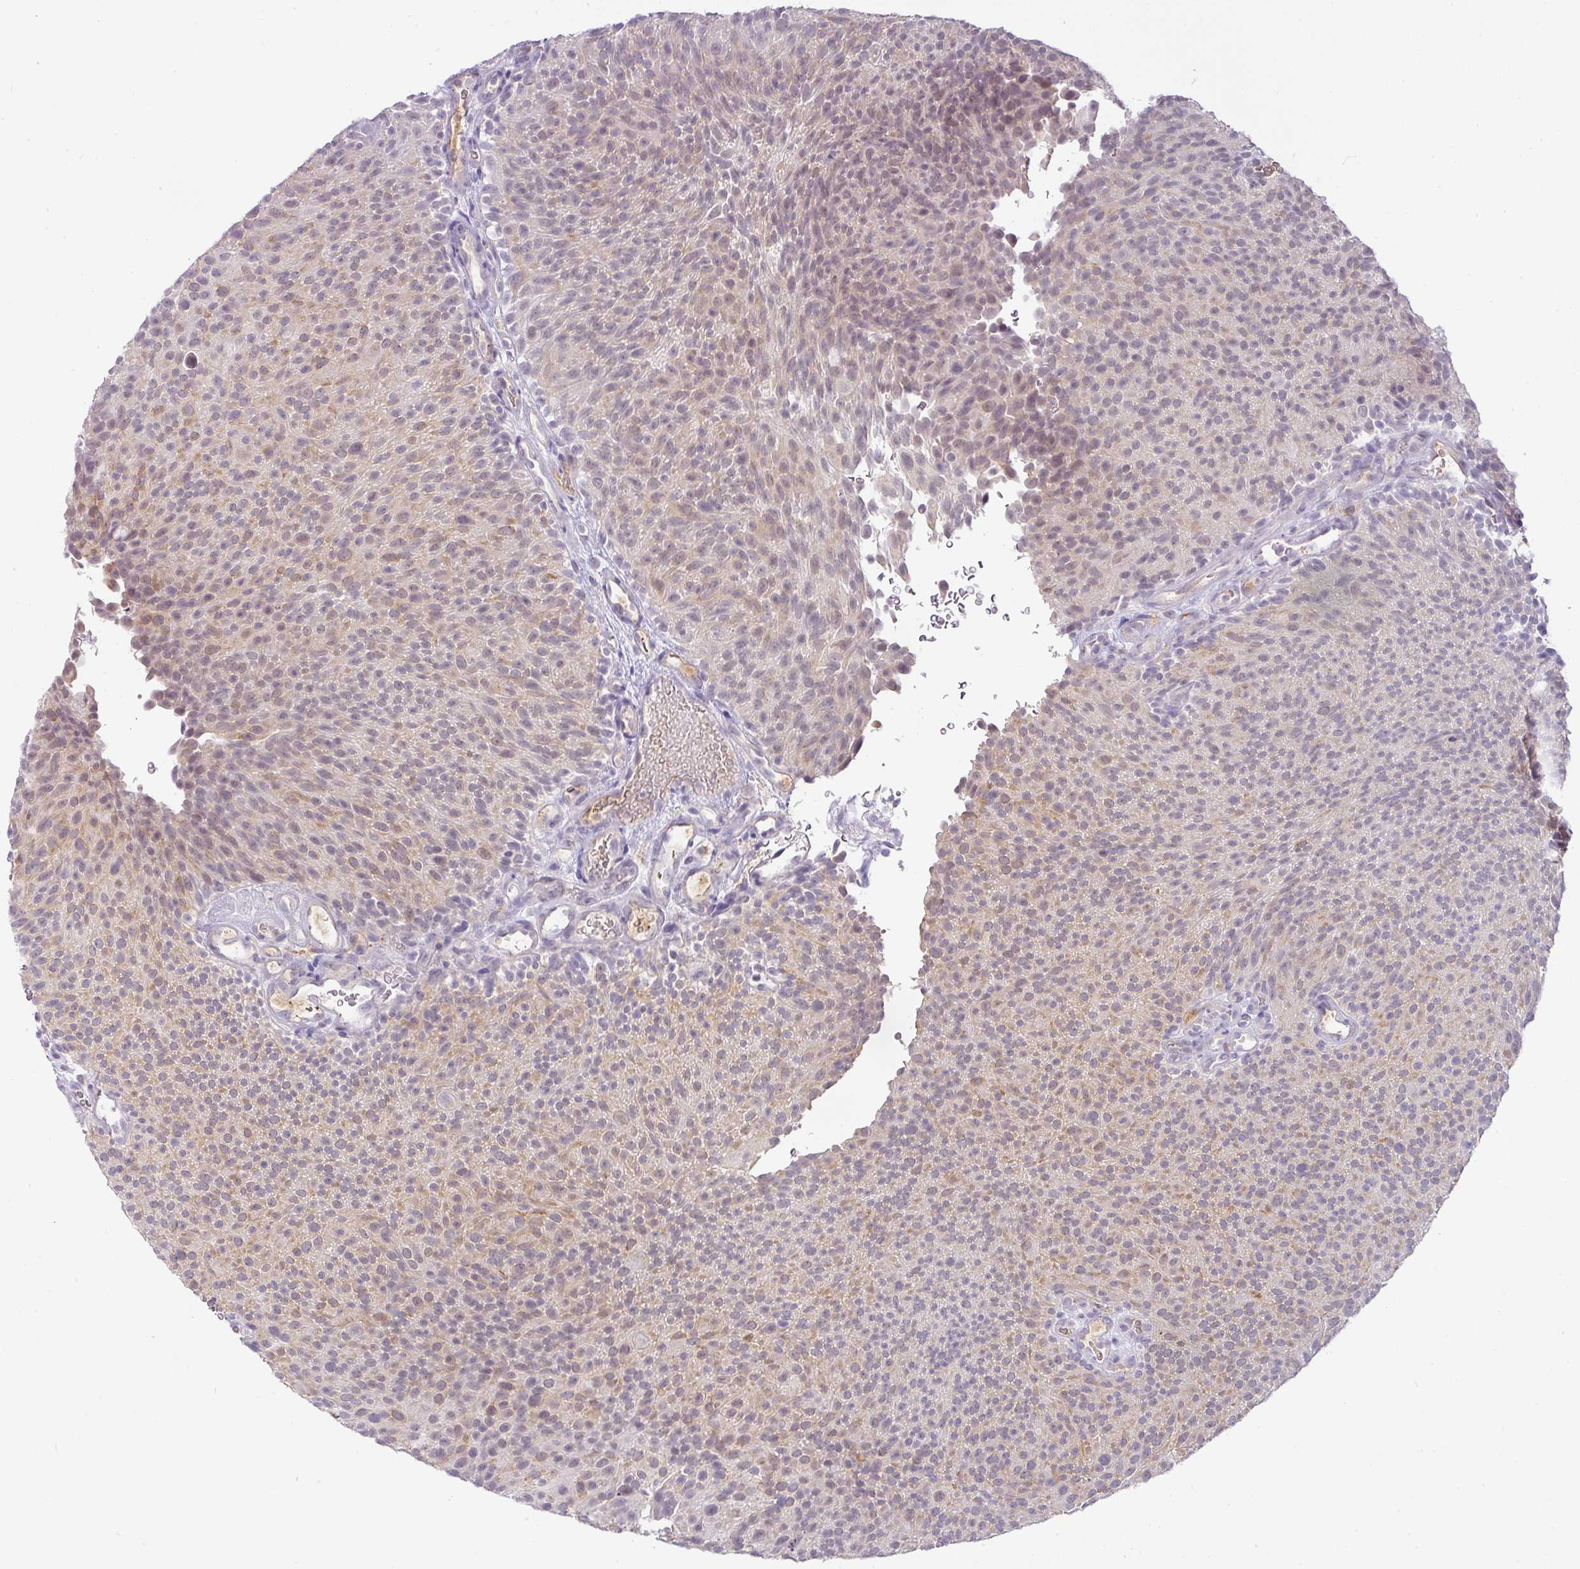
{"staining": {"intensity": "moderate", "quantity": "25%-75%", "location": "cytoplasmic/membranous"}, "tissue": "urothelial cancer", "cell_type": "Tumor cells", "image_type": "cancer", "snomed": [{"axis": "morphology", "description": "Urothelial carcinoma, Low grade"}, {"axis": "topography", "description": "Urinary bladder"}], "caption": "Immunohistochemistry (IHC) of urothelial cancer demonstrates medium levels of moderate cytoplasmic/membranous positivity in approximately 25%-75% of tumor cells.", "gene": "FGF17", "patient": {"sex": "male", "age": 78}}